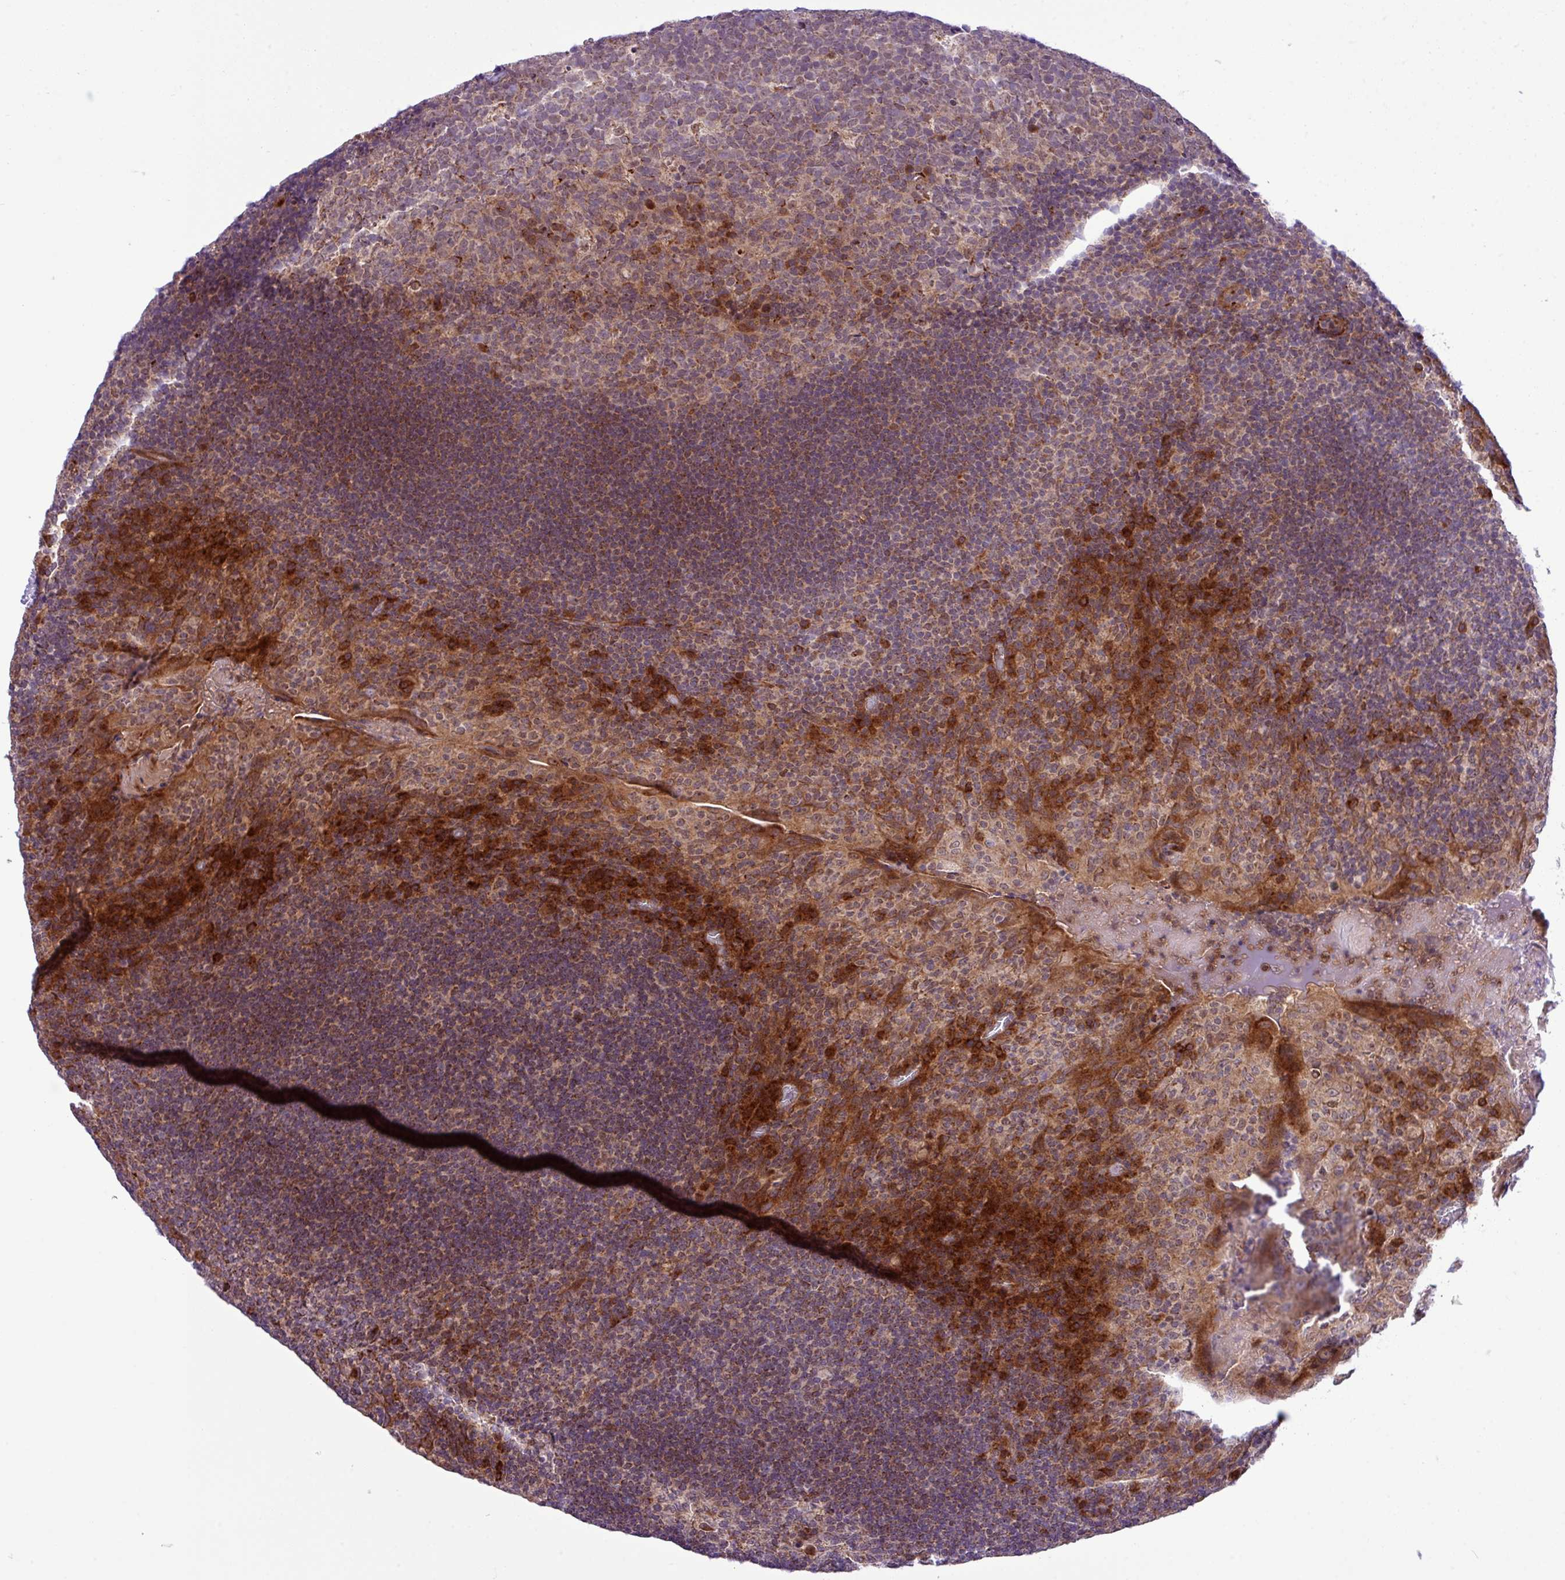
{"staining": {"intensity": "moderate", "quantity": "25%-75%", "location": "cytoplasmic/membranous"}, "tissue": "tonsil", "cell_type": "Germinal center cells", "image_type": "normal", "snomed": [{"axis": "morphology", "description": "Normal tissue, NOS"}, {"axis": "topography", "description": "Tonsil"}], "caption": "DAB immunohistochemical staining of benign tonsil demonstrates moderate cytoplasmic/membranous protein staining in approximately 25%-75% of germinal center cells.", "gene": "B3GNT9", "patient": {"sex": "male", "age": 17}}